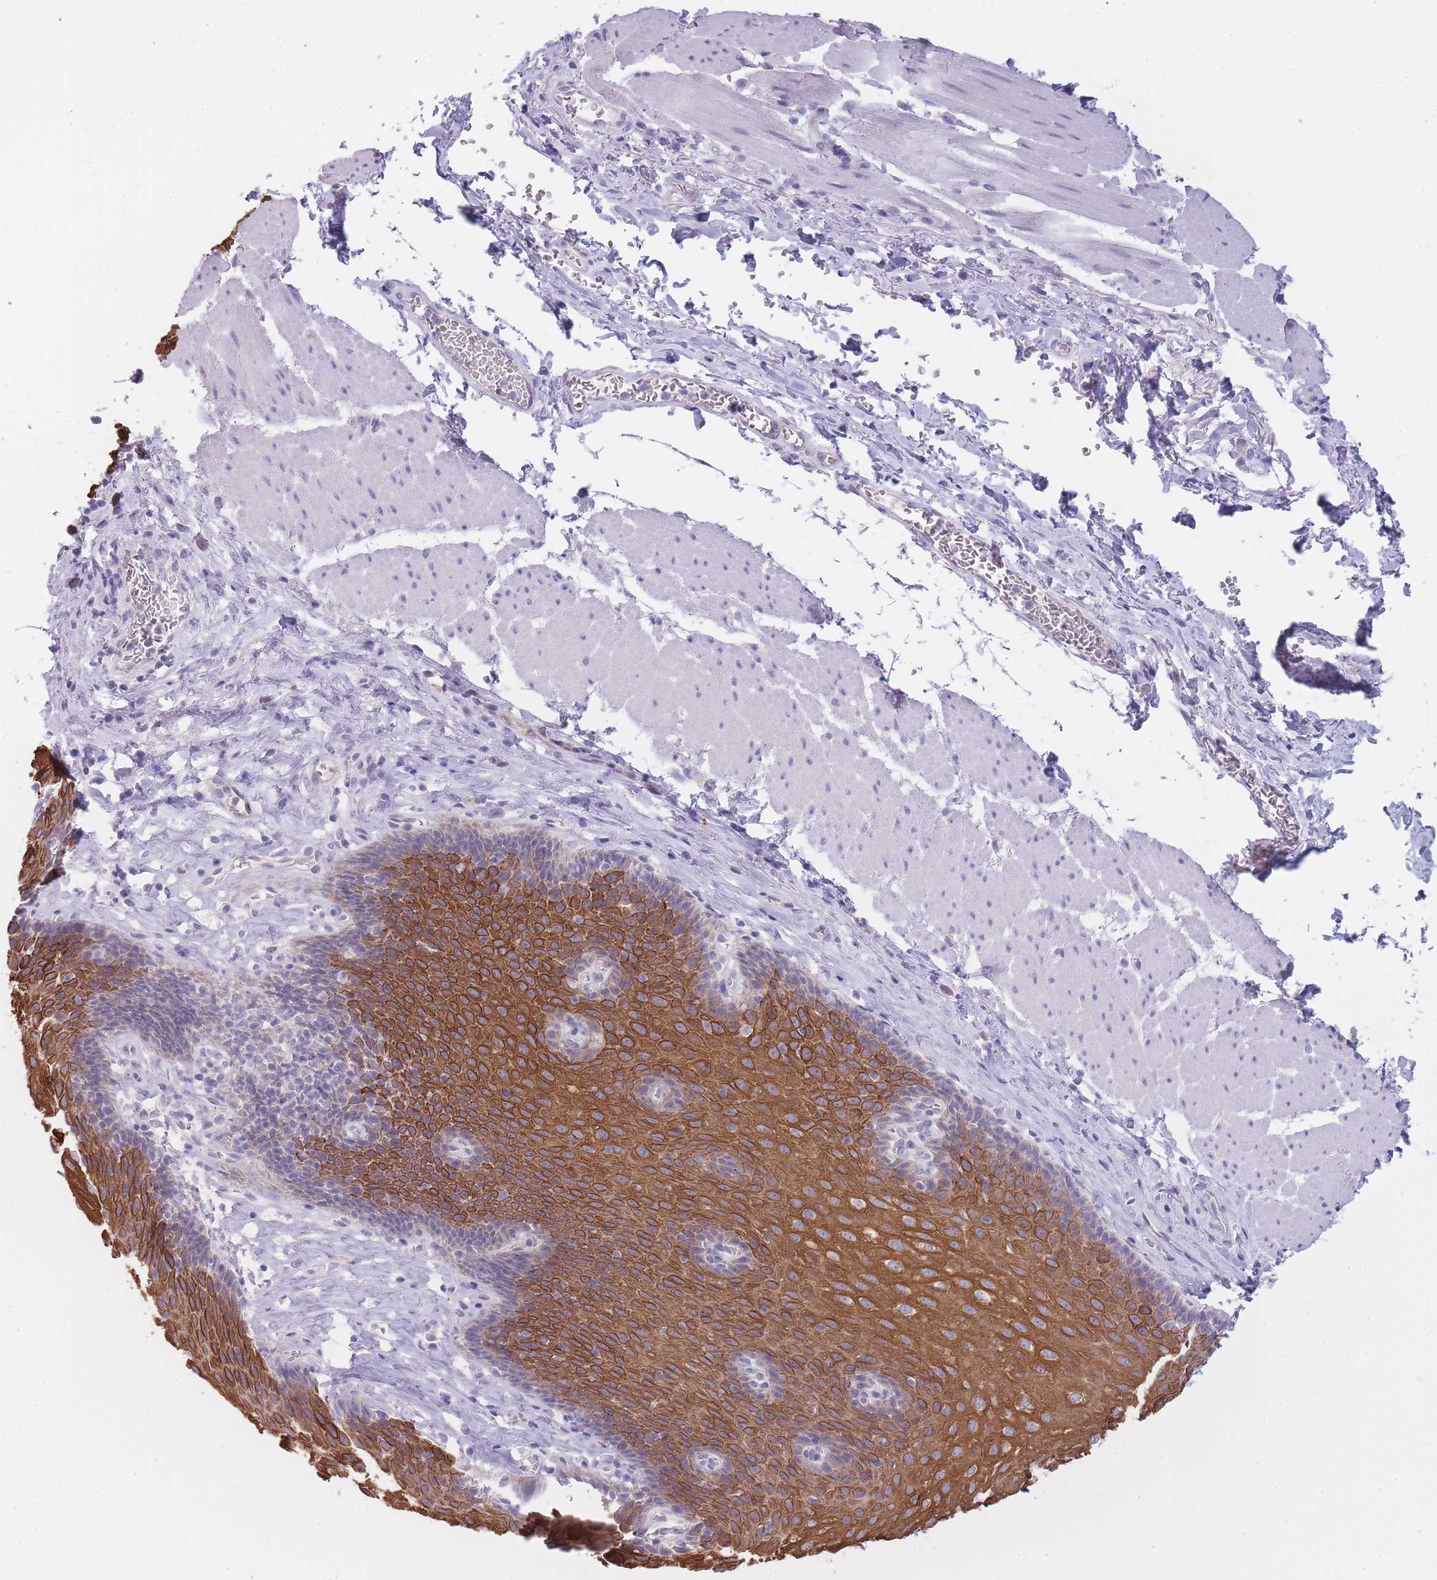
{"staining": {"intensity": "strong", "quantity": "25%-75%", "location": "cytoplasmic/membranous"}, "tissue": "esophagus", "cell_type": "Squamous epithelial cells", "image_type": "normal", "snomed": [{"axis": "morphology", "description": "Normal tissue, NOS"}, {"axis": "topography", "description": "Esophagus"}], "caption": "Unremarkable esophagus was stained to show a protein in brown. There is high levels of strong cytoplasmic/membranous expression in approximately 25%-75% of squamous epithelial cells.", "gene": "DCANP1", "patient": {"sex": "female", "age": 66}}